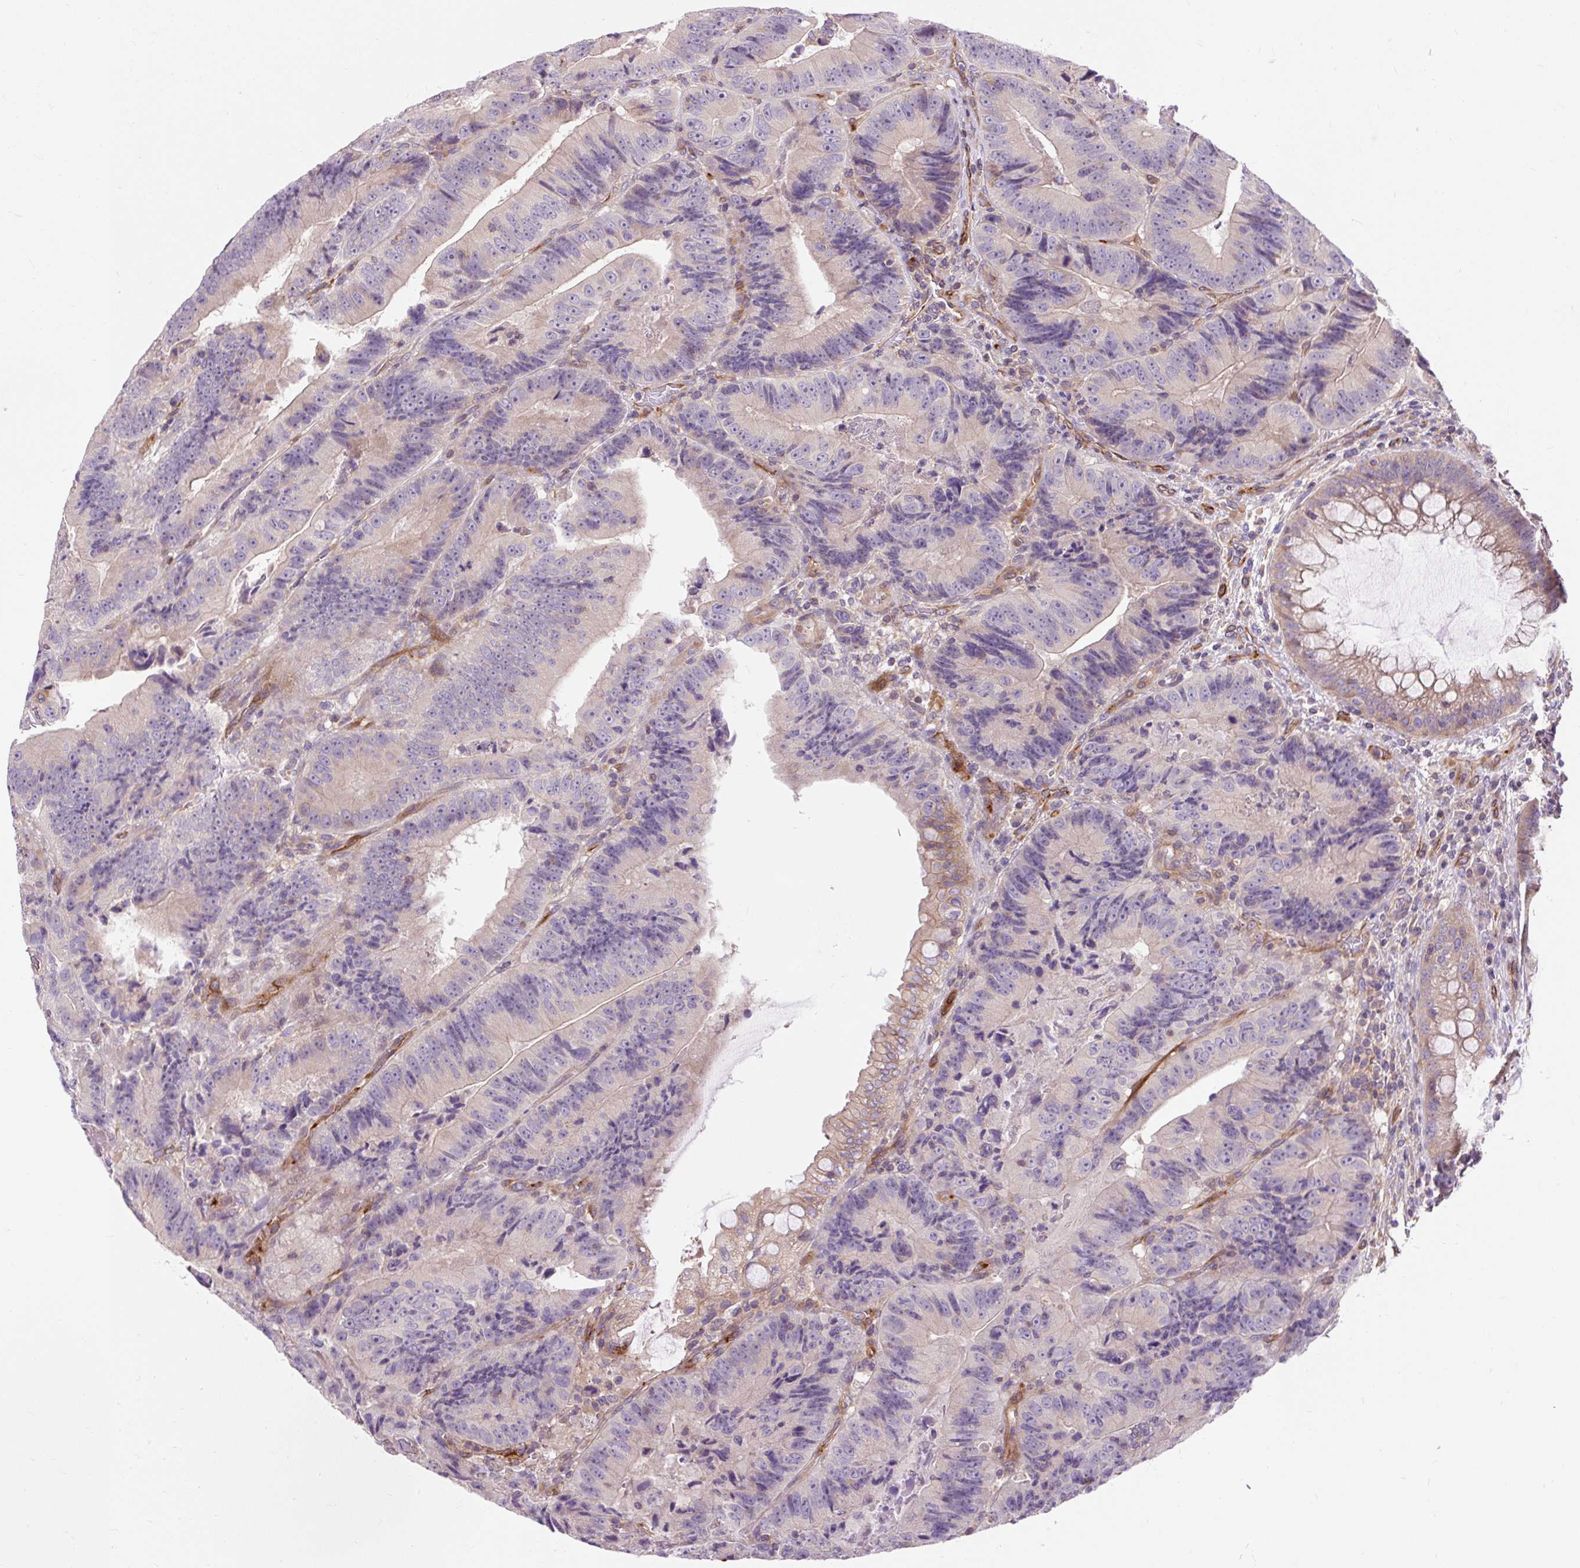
{"staining": {"intensity": "weak", "quantity": "<25%", "location": "cytoplasmic/membranous"}, "tissue": "colorectal cancer", "cell_type": "Tumor cells", "image_type": "cancer", "snomed": [{"axis": "morphology", "description": "Adenocarcinoma, NOS"}, {"axis": "topography", "description": "Colon"}], "caption": "High power microscopy histopathology image of an IHC photomicrograph of colorectal cancer (adenocarcinoma), revealing no significant staining in tumor cells. Nuclei are stained in blue.", "gene": "PCDHGB3", "patient": {"sex": "female", "age": 86}}